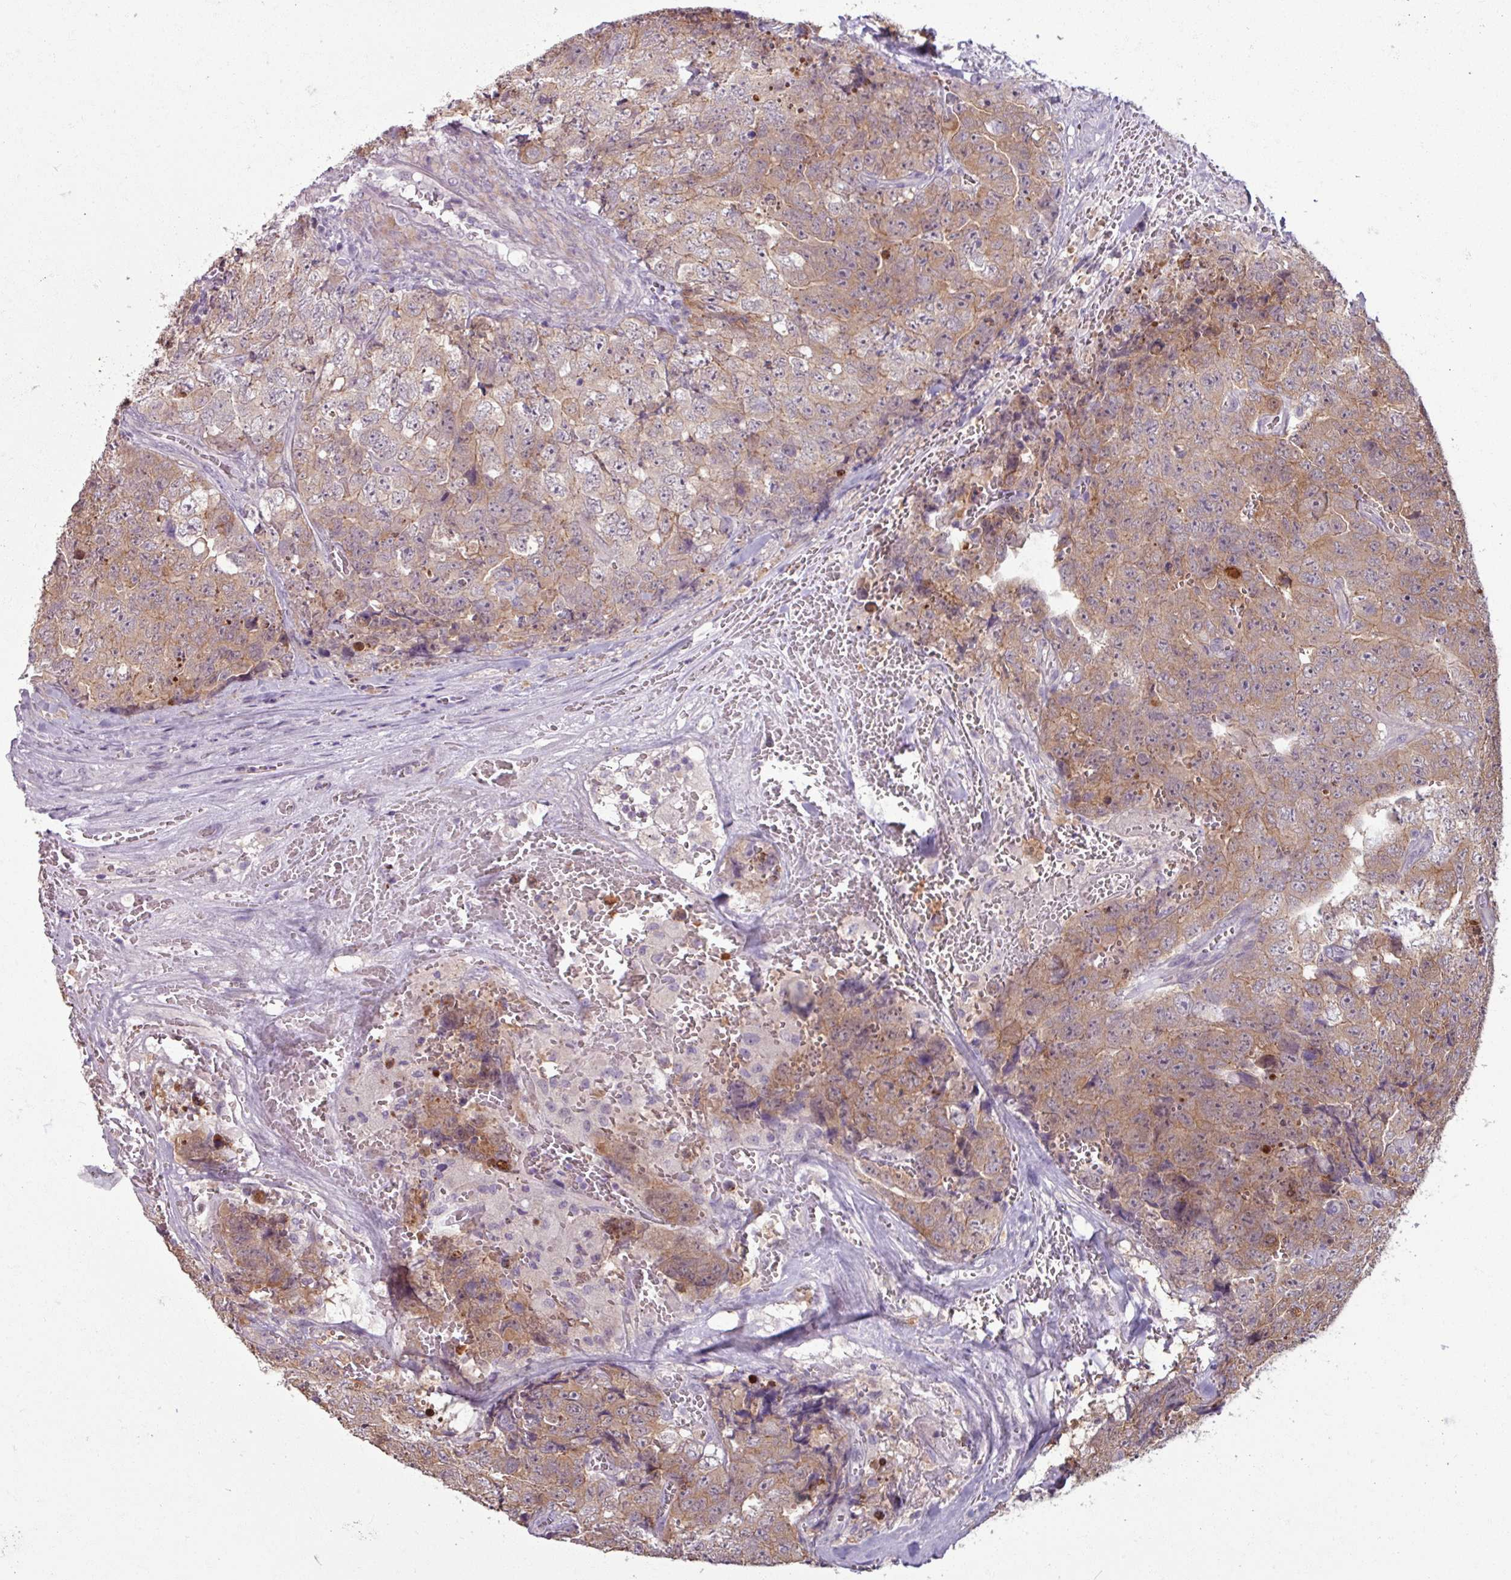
{"staining": {"intensity": "weak", "quantity": "25%-75%", "location": "cytoplasmic/membranous"}, "tissue": "testis cancer", "cell_type": "Tumor cells", "image_type": "cancer", "snomed": [{"axis": "morphology", "description": "Seminoma, NOS"}, {"axis": "morphology", "description": "Teratoma, malignant, NOS"}, {"axis": "topography", "description": "Testis"}], "caption": "High-magnification brightfield microscopy of malignant teratoma (testis) stained with DAB (3,3'-diaminobenzidine) (brown) and counterstained with hematoxylin (blue). tumor cells exhibit weak cytoplasmic/membranous expression is identified in approximately25%-75% of cells.", "gene": "PNMA6A", "patient": {"sex": "male", "age": 34}}